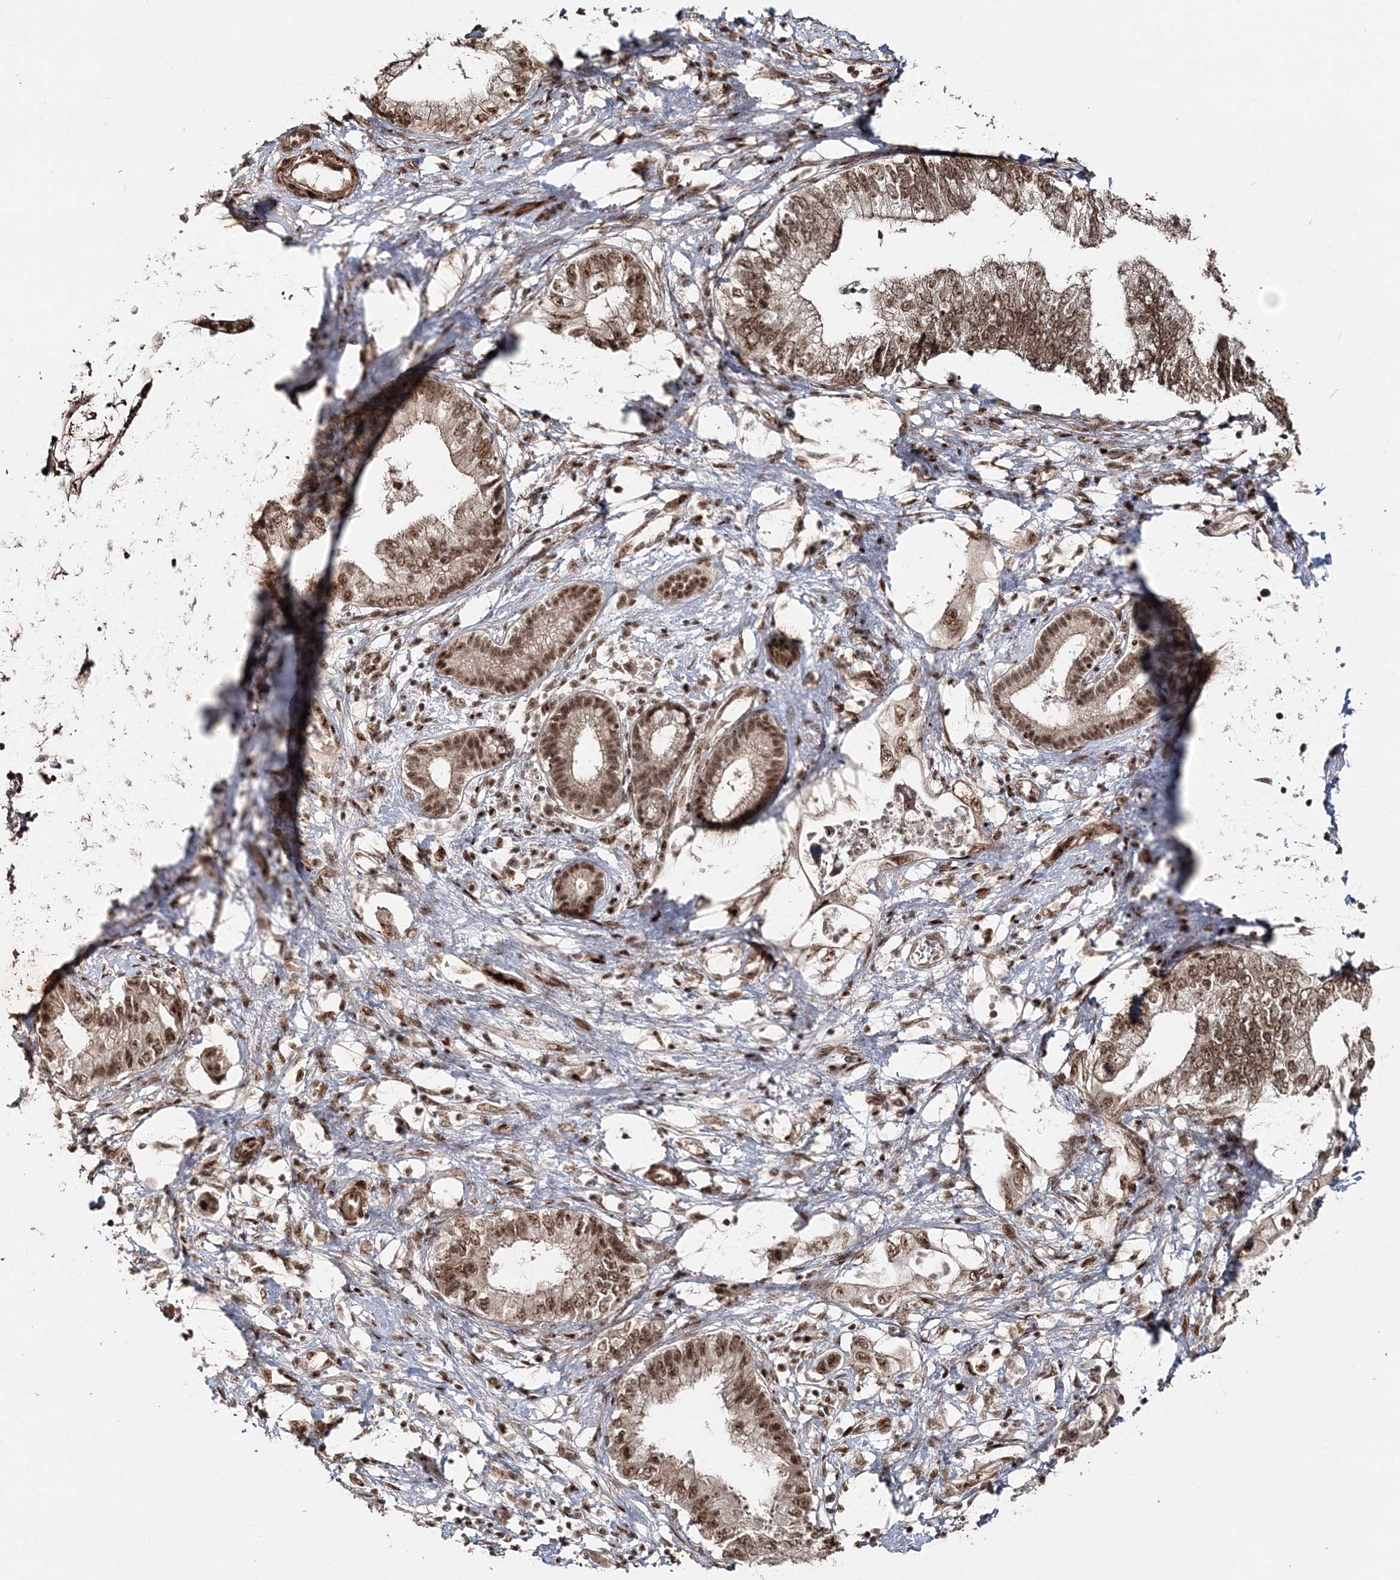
{"staining": {"intensity": "moderate", "quantity": ">75%", "location": "nuclear"}, "tissue": "pancreatic cancer", "cell_type": "Tumor cells", "image_type": "cancer", "snomed": [{"axis": "morphology", "description": "Adenocarcinoma, NOS"}, {"axis": "topography", "description": "Pancreas"}], "caption": "Pancreatic adenocarcinoma tissue shows moderate nuclear staining in about >75% of tumor cells, visualized by immunohistochemistry. The protein of interest is stained brown, and the nuclei are stained in blue (DAB IHC with brightfield microscopy, high magnification).", "gene": "EXOSC8", "patient": {"sex": "female", "age": 73}}